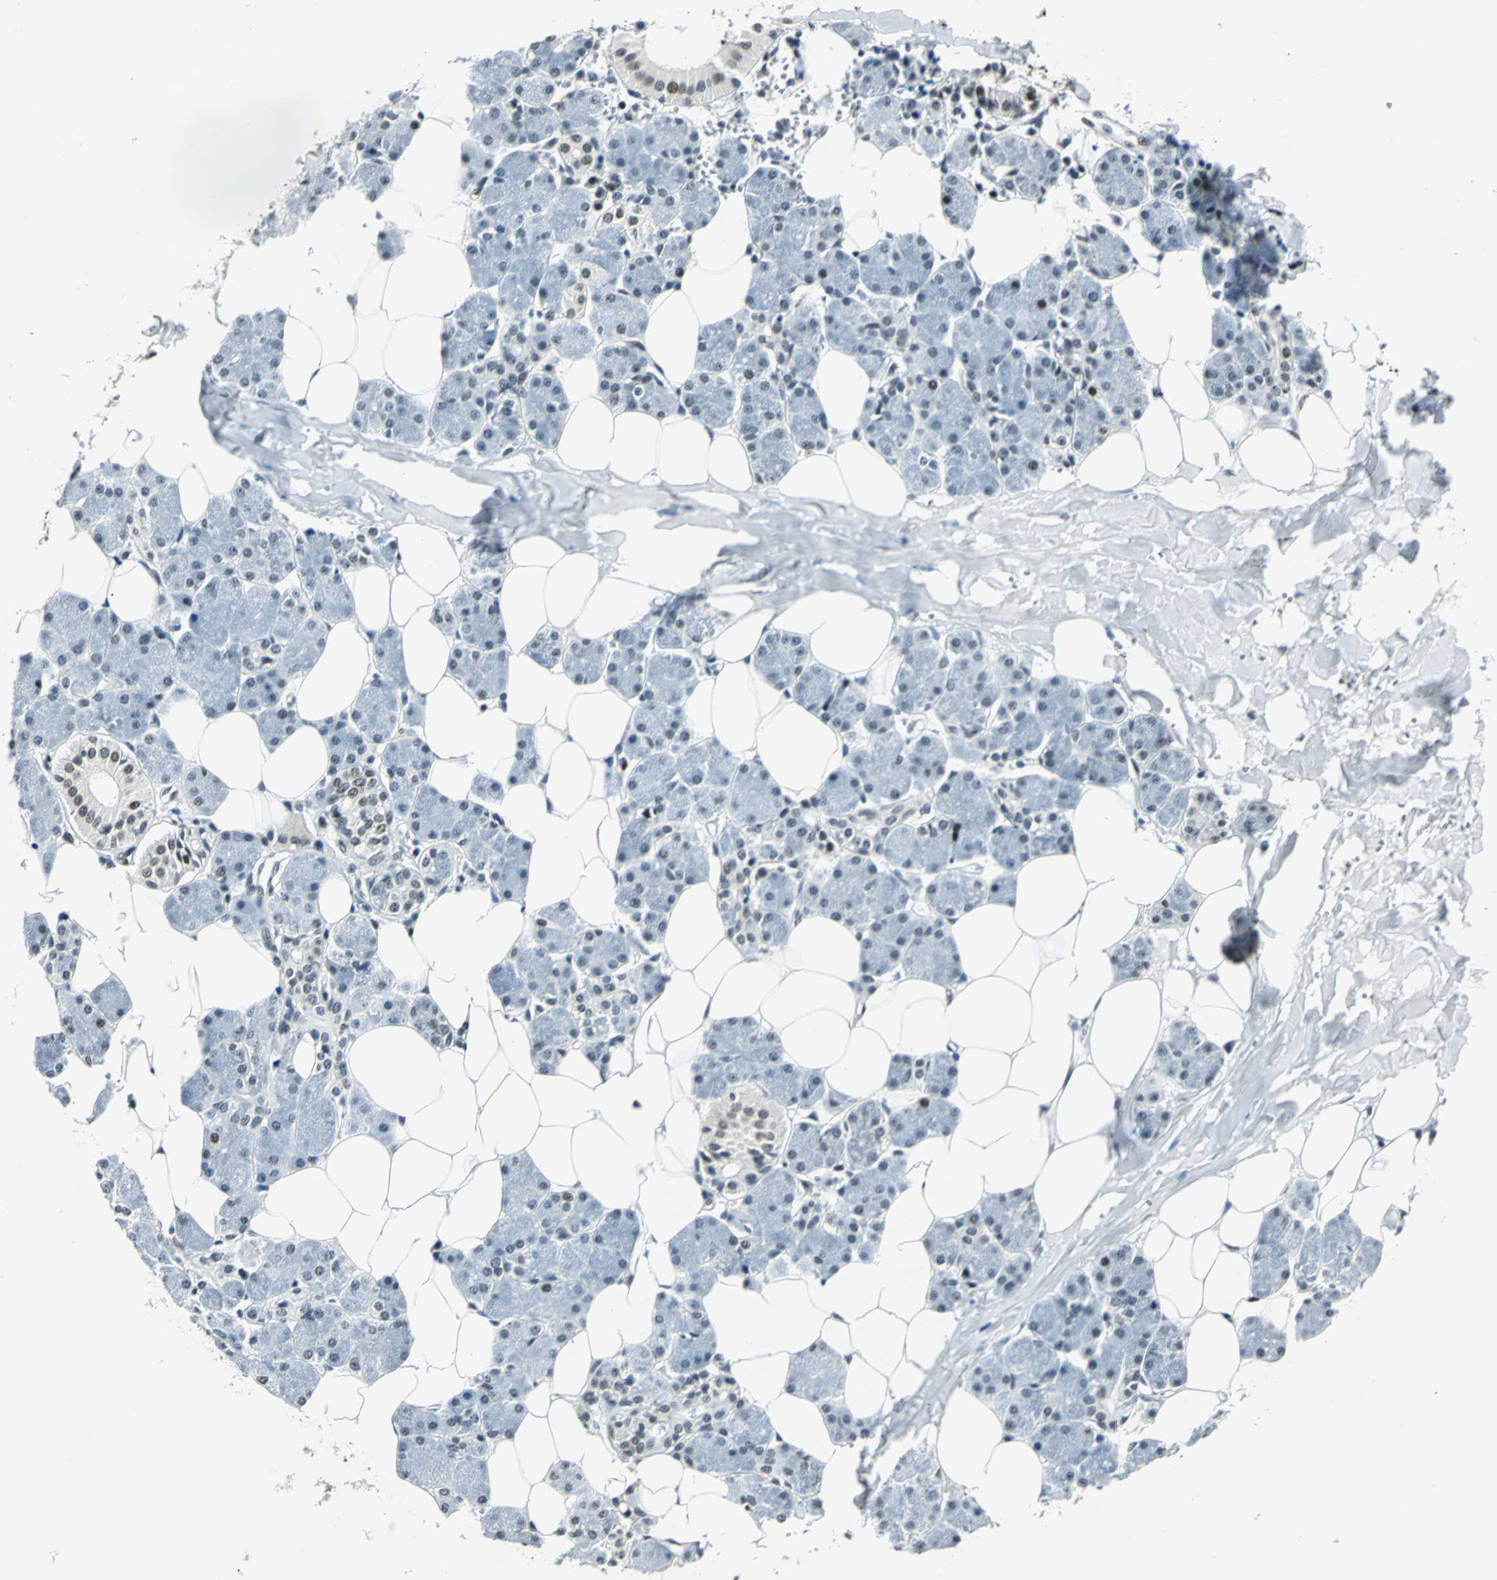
{"staining": {"intensity": "strong", "quantity": ">75%", "location": "nuclear"}, "tissue": "salivary gland", "cell_type": "Glandular cells", "image_type": "normal", "snomed": [{"axis": "morphology", "description": "Normal tissue, NOS"}, {"axis": "morphology", "description": "Adenoma, NOS"}, {"axis": "topography", "description": "Salivary gland"}], "caption": "The immunohistochemical stain shows strong nuclear positivity in glandular cells of unremarkable salivary gland. The staining was performed using DAB, with brown indicating positive protein expression. Nuclei are stained blue with hematoxylin.", "gene": "KAT6B", "patient": {"sex": "female", "age": 32}}